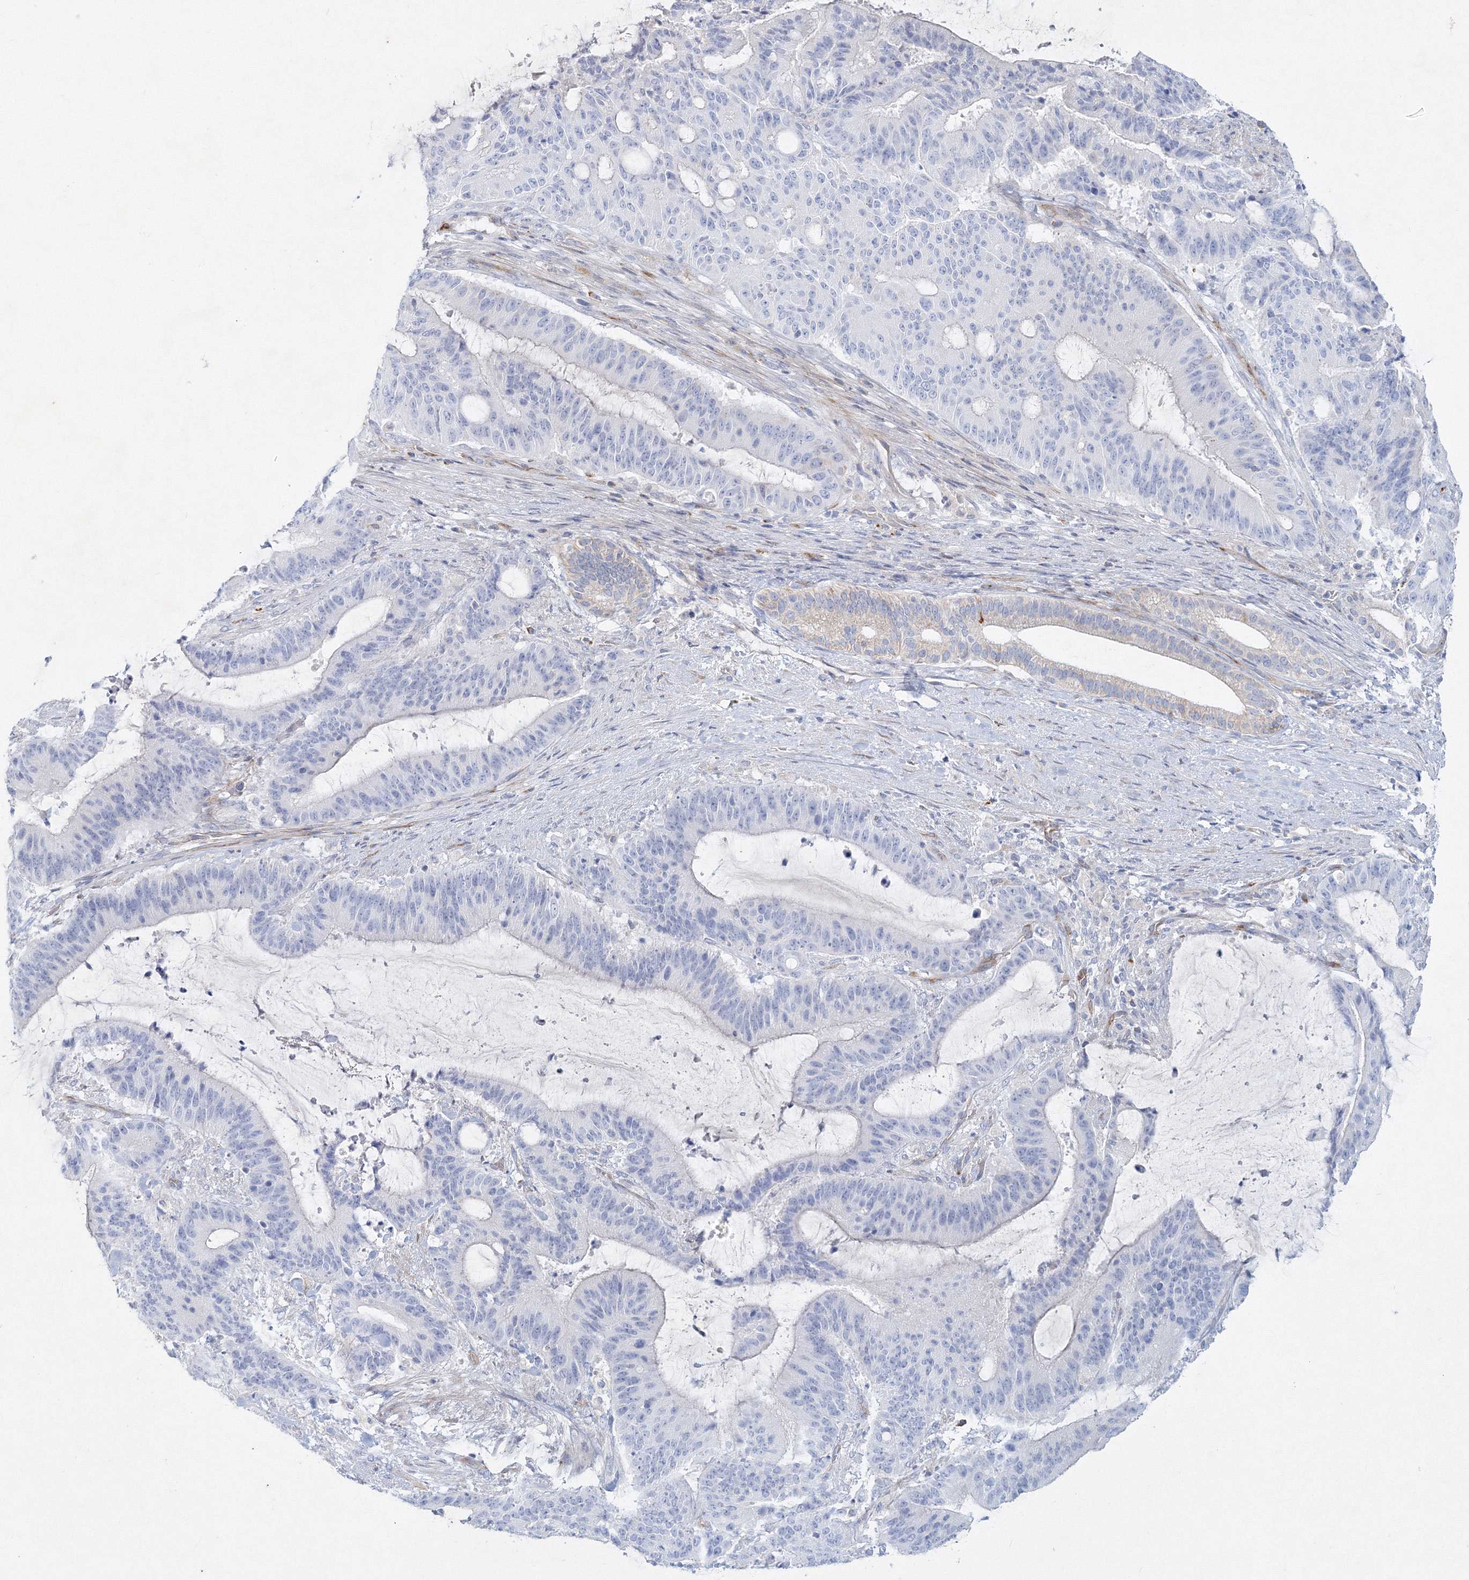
{"staining": {"intensity": "negative", "quantity": "none", "location": "none"}, "tissue": "liver cancer", "cell_type": "Tumor cells", "image_type": "cancer", "snomed": [{"axis": "morphology", "description": "Normal tissue, NOS"}, {"axis": "morphology", "description": "Cholangiocarcinoma"}, {"axis": "topography", "description": "Liver"}, {"axis": "topography", "description": "Peripheral nerve tissue"}], "caption": "Protein analysis of cholangiocarcinoma (liver) reveals no significant expression in tumor cells. The staining is performed using DAB brown chromogen with nuclei counter-stained in using hematoxylin.", "gene": "DNAH1", "patient": {"sex": "female", "age": 73}}